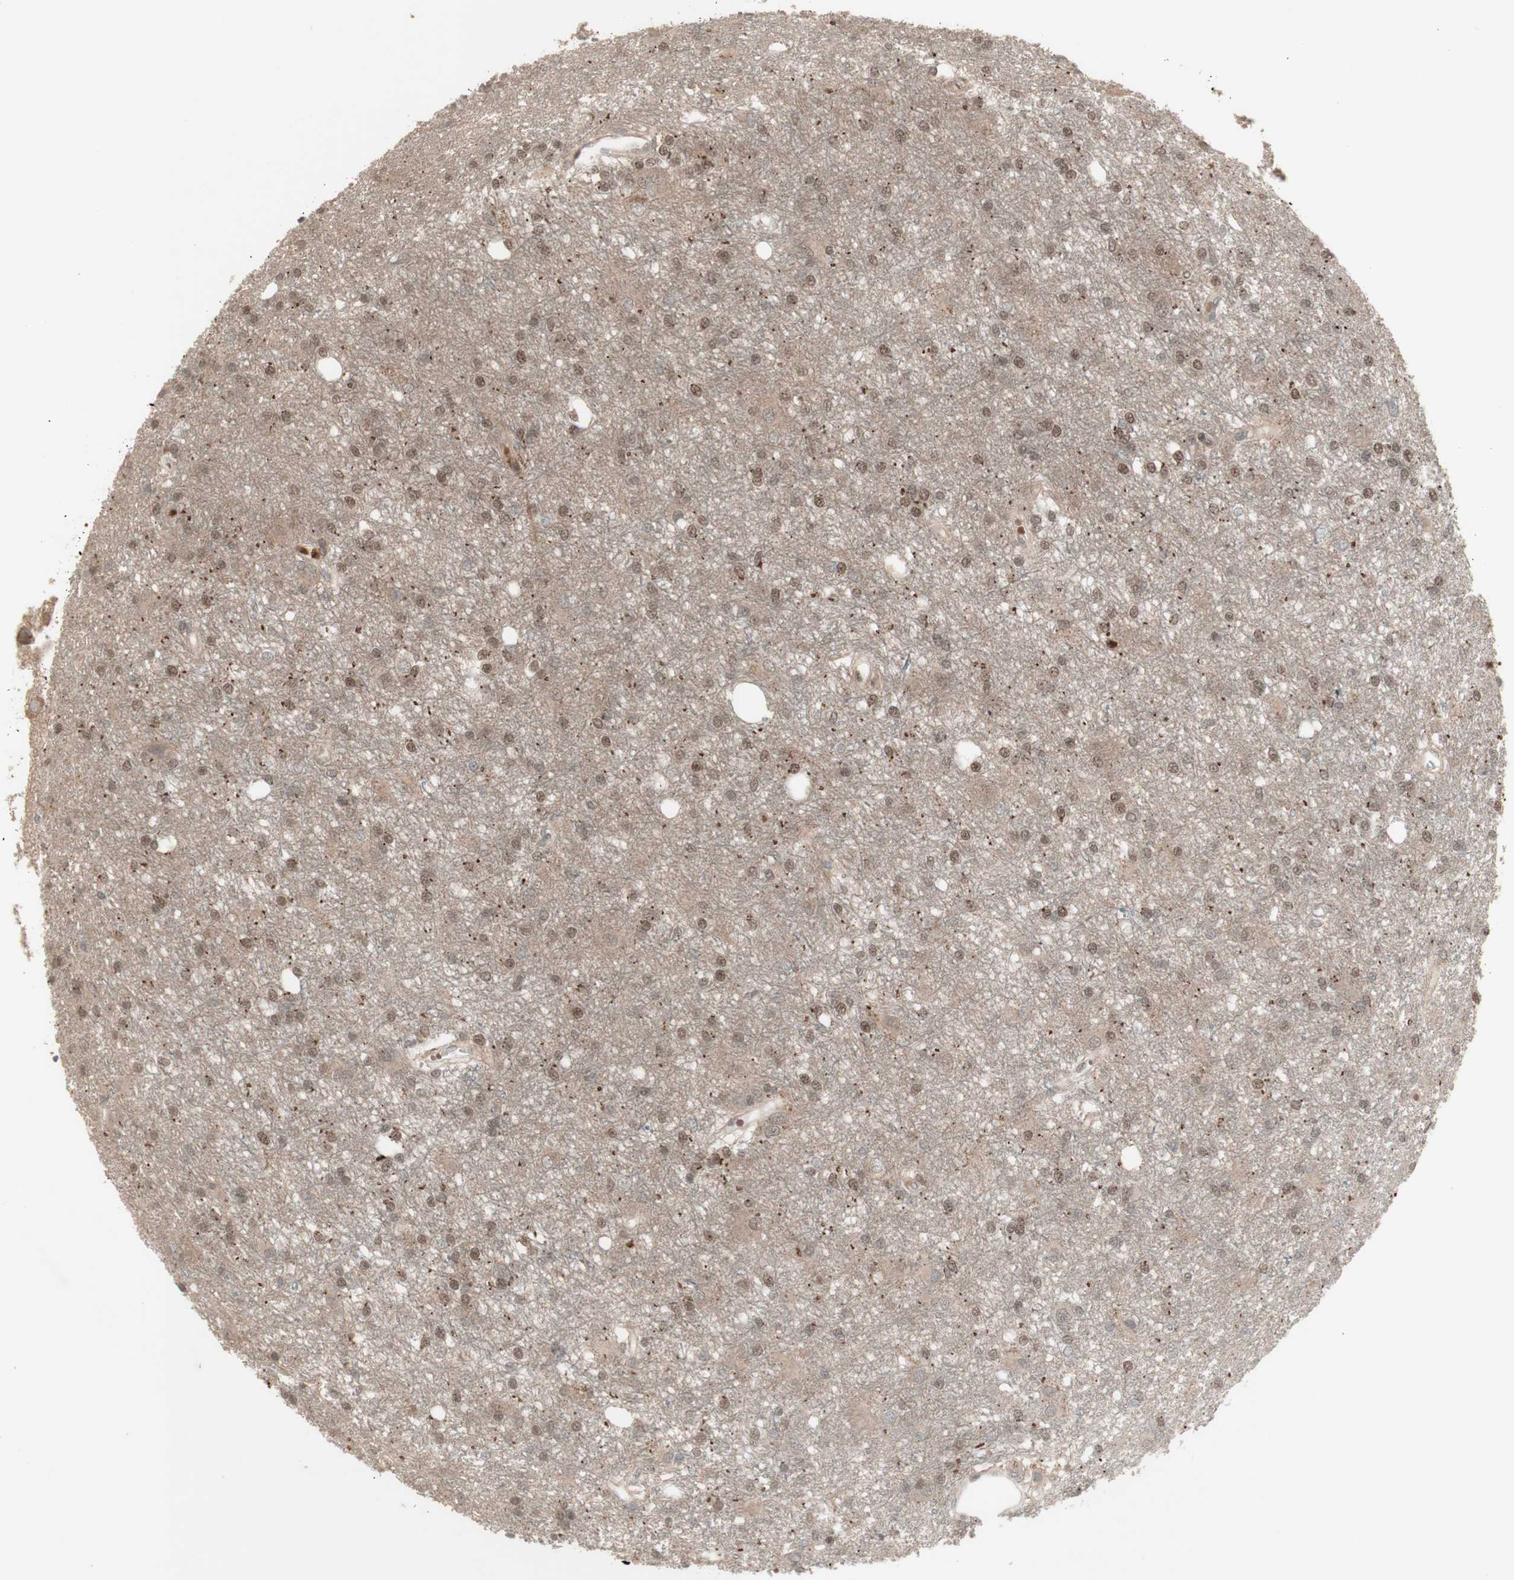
{"staining": {"intensity": "weak", "quantity": ">75%", "location": "nuclear"}, "tissue": "glioma", "cell_type": "Tumor cells", "image_type": "cancer", "snomed": [{"axis": "morphology", "description": "Glioma, malignant, High grade"}, {"axis": "topography", "description": "Brain"}], "caption": "Immunohistochemistry image of neoplastic tissue: glioma stained using IHC reveals low levels of weak protein expression localized specifically in the nuclear of tumor cells, appearing as a nuclear brown color.", "gene": "MSH6", "patient": {"sex": "female", "age": 59}}